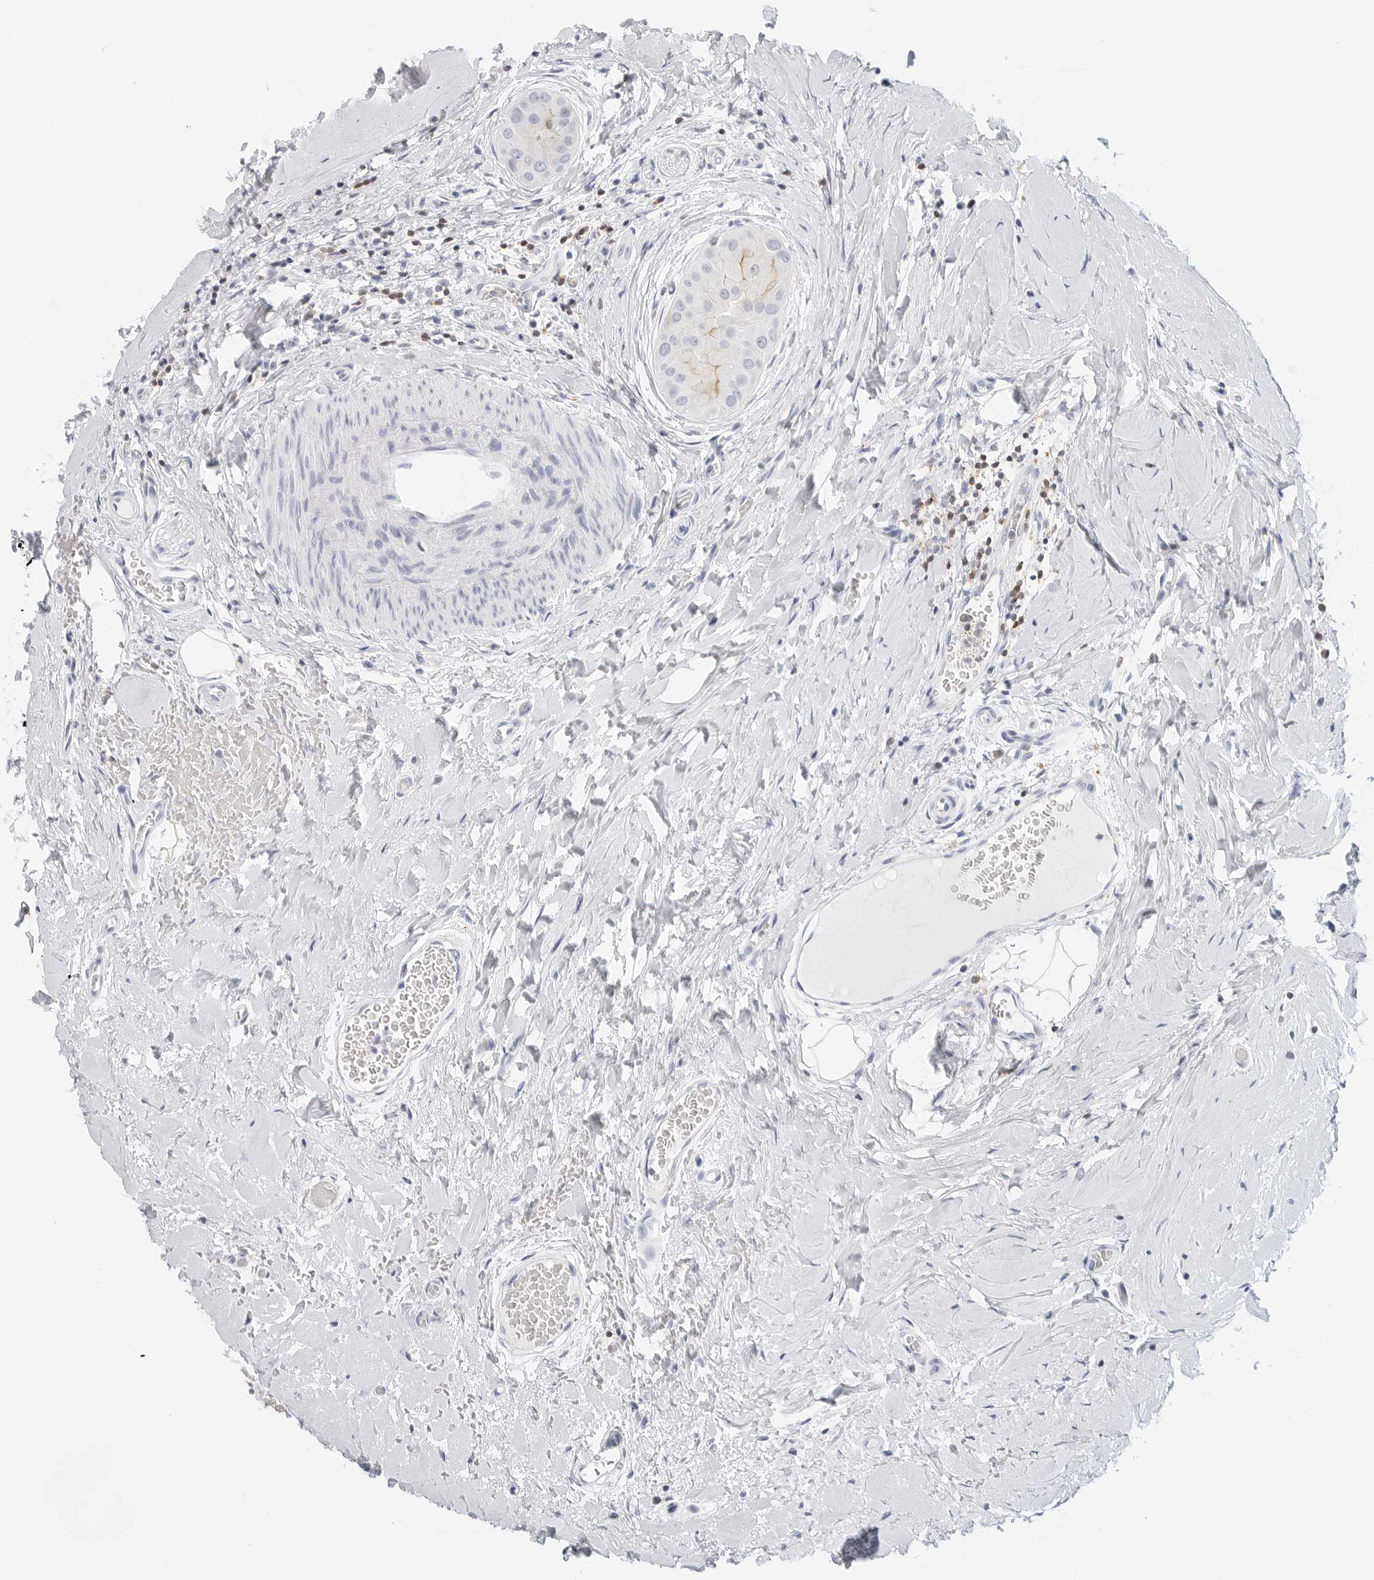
{"staining": {"intensity": "moderate", "quantity": "25%-75%", "location": "cytoplasmic/membranous"}, "tissue": "thyroid cancer", "cell_type": "Tumor cells", "image_type": "cancer", "snomed": [{"axis": "morphology", "description": "Papillary adenocarcinoma, NOS"}, {"axis": "topography", "description": "Thyroid gland"}], "caption": "Immunohistochemical staining of human thyroid cancer shows medium levels of moderate cytoplasmic/membranous staining in approximately 25%-75% of tumor cells.", "gene": "SLC9A3R1", "patient": {"sex": "male", "age": 33}}